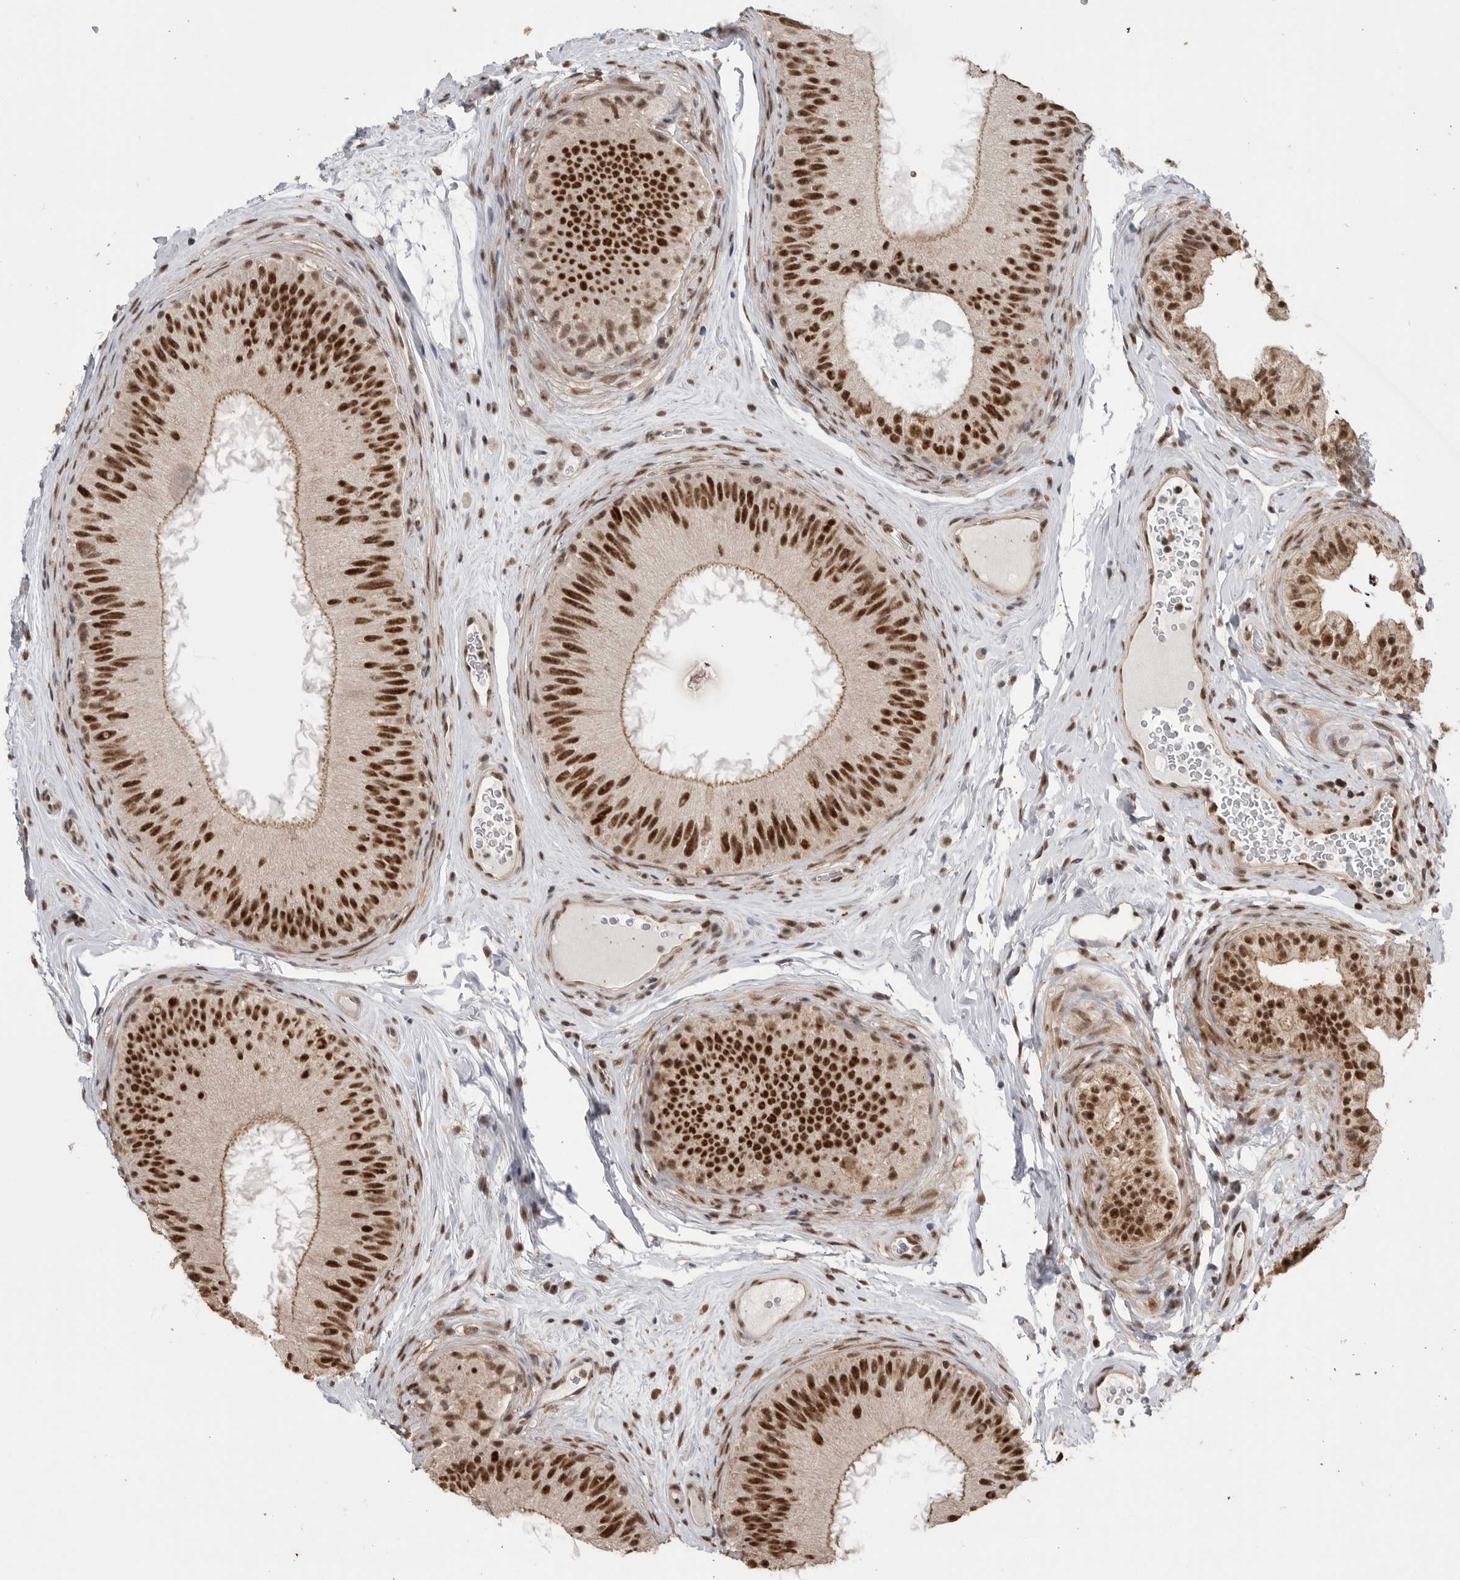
{"staining": {"intensity": "strong", "quantity": ">75%", "location": "cytoplasmic/membranous,nuclear"}, "tissue": "epididymis", "cell_type": "Glandular cells", "image_type": "normal", "snomed": [{"axis": "morphology", "description": "Normal tissue, NOS"}, {"axis": "topography", "description": "Epididymis"}], "caption": "Brown immunohistochemical staining in unremarkable epididymis demonstrates strong cytoplasmic/membranous,nuclear positivity in about >75% of glandular cells. (Brightfield microscopy of DAB IHC at high magnification).", "gene": "PPP1R10", "patient": {"sex": "male", "age": 45}}